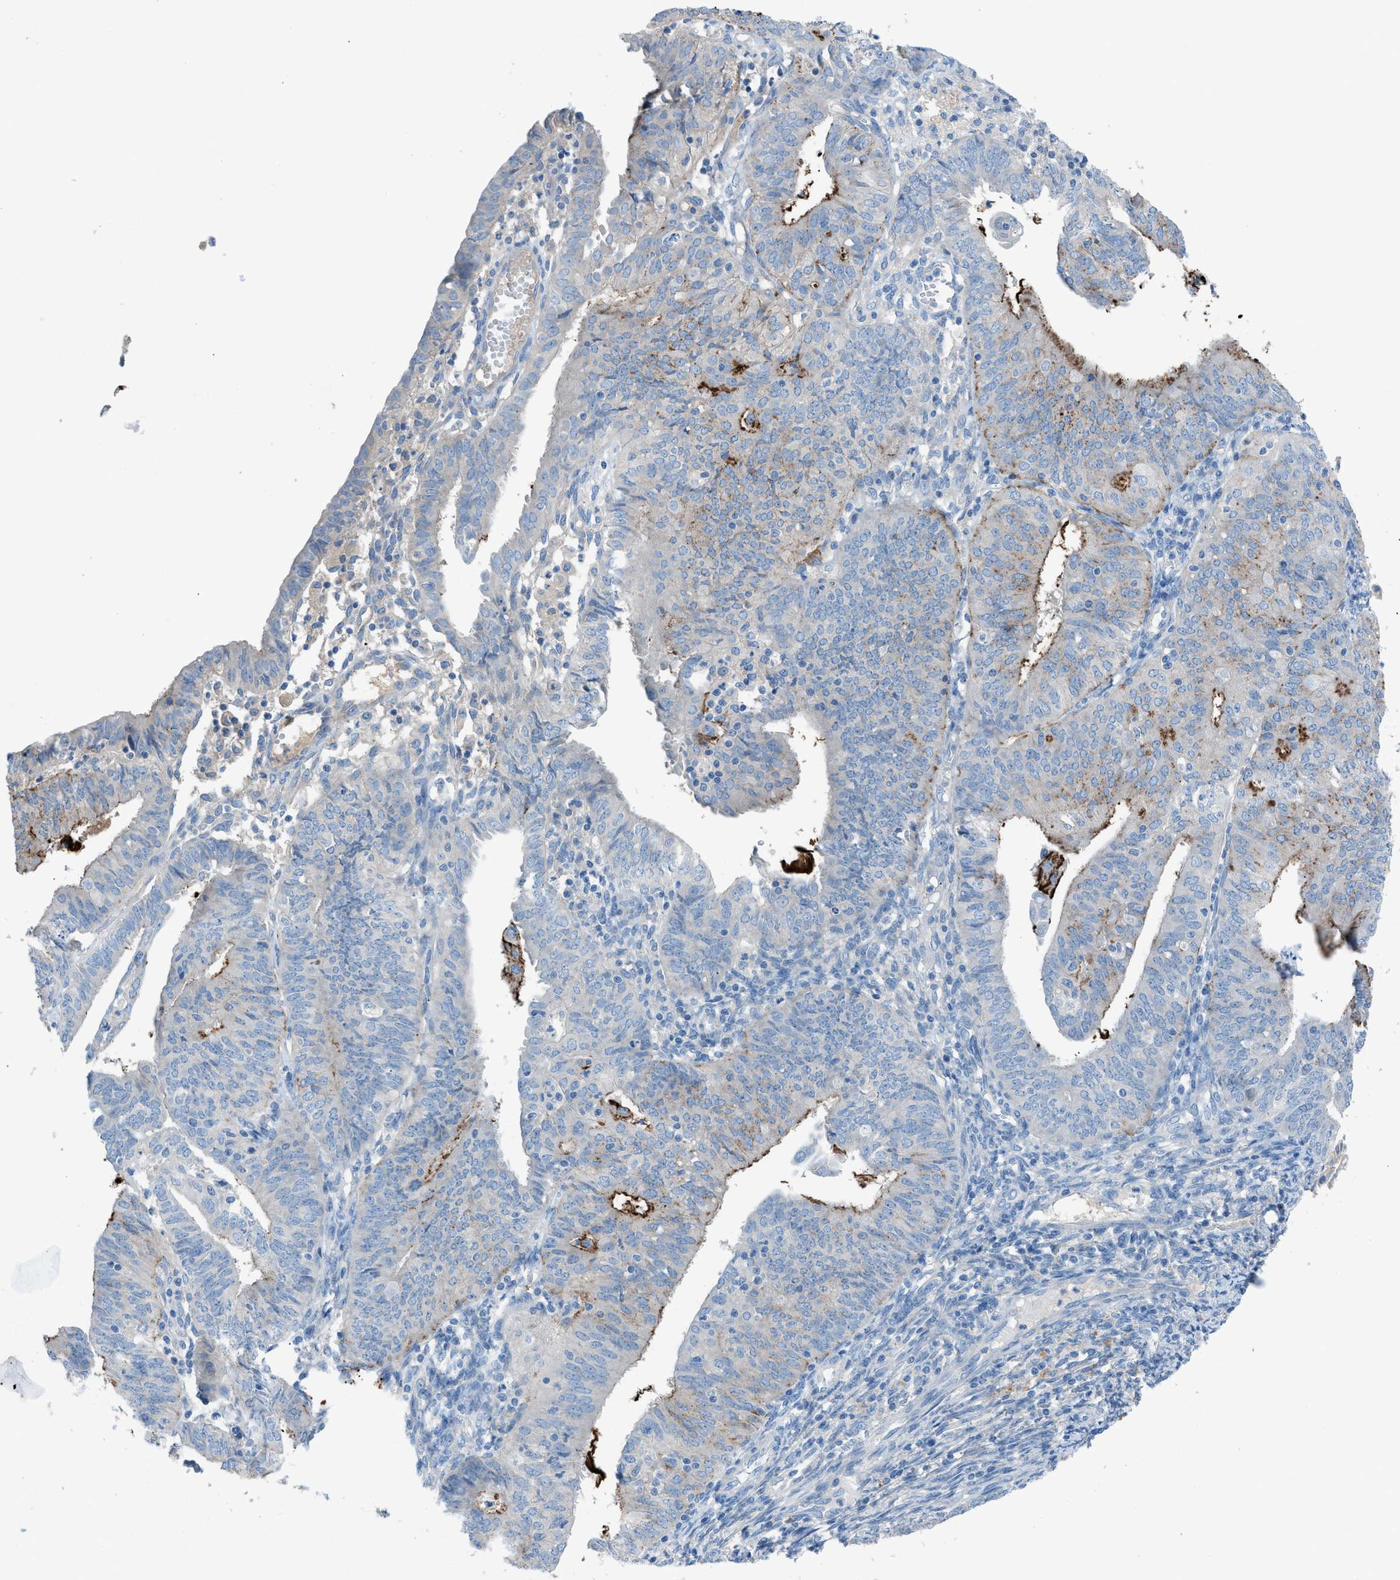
{"staining": {"intensity": "moderate", "quantity": "25%-75%", "location": "cytoplasmic/membranous"}, "tissue": "endometrial cancer", "cell_type": "Tumor cells", "image_type": "cancer", "snomed": [{"axis": "morphology", "description": "Adenocarcinoma, NOS"}, {"axis": "topography", "description": "Endometrium"}], "caption": "This image shows immunohistochemistry staining of endometrial cancer, with medium moderate cytoplasmic/membranous positivity in about 25%-75% of tumor cells.", "gene": "C5AR2", "patient": {"sex": "female", "age": 58}}